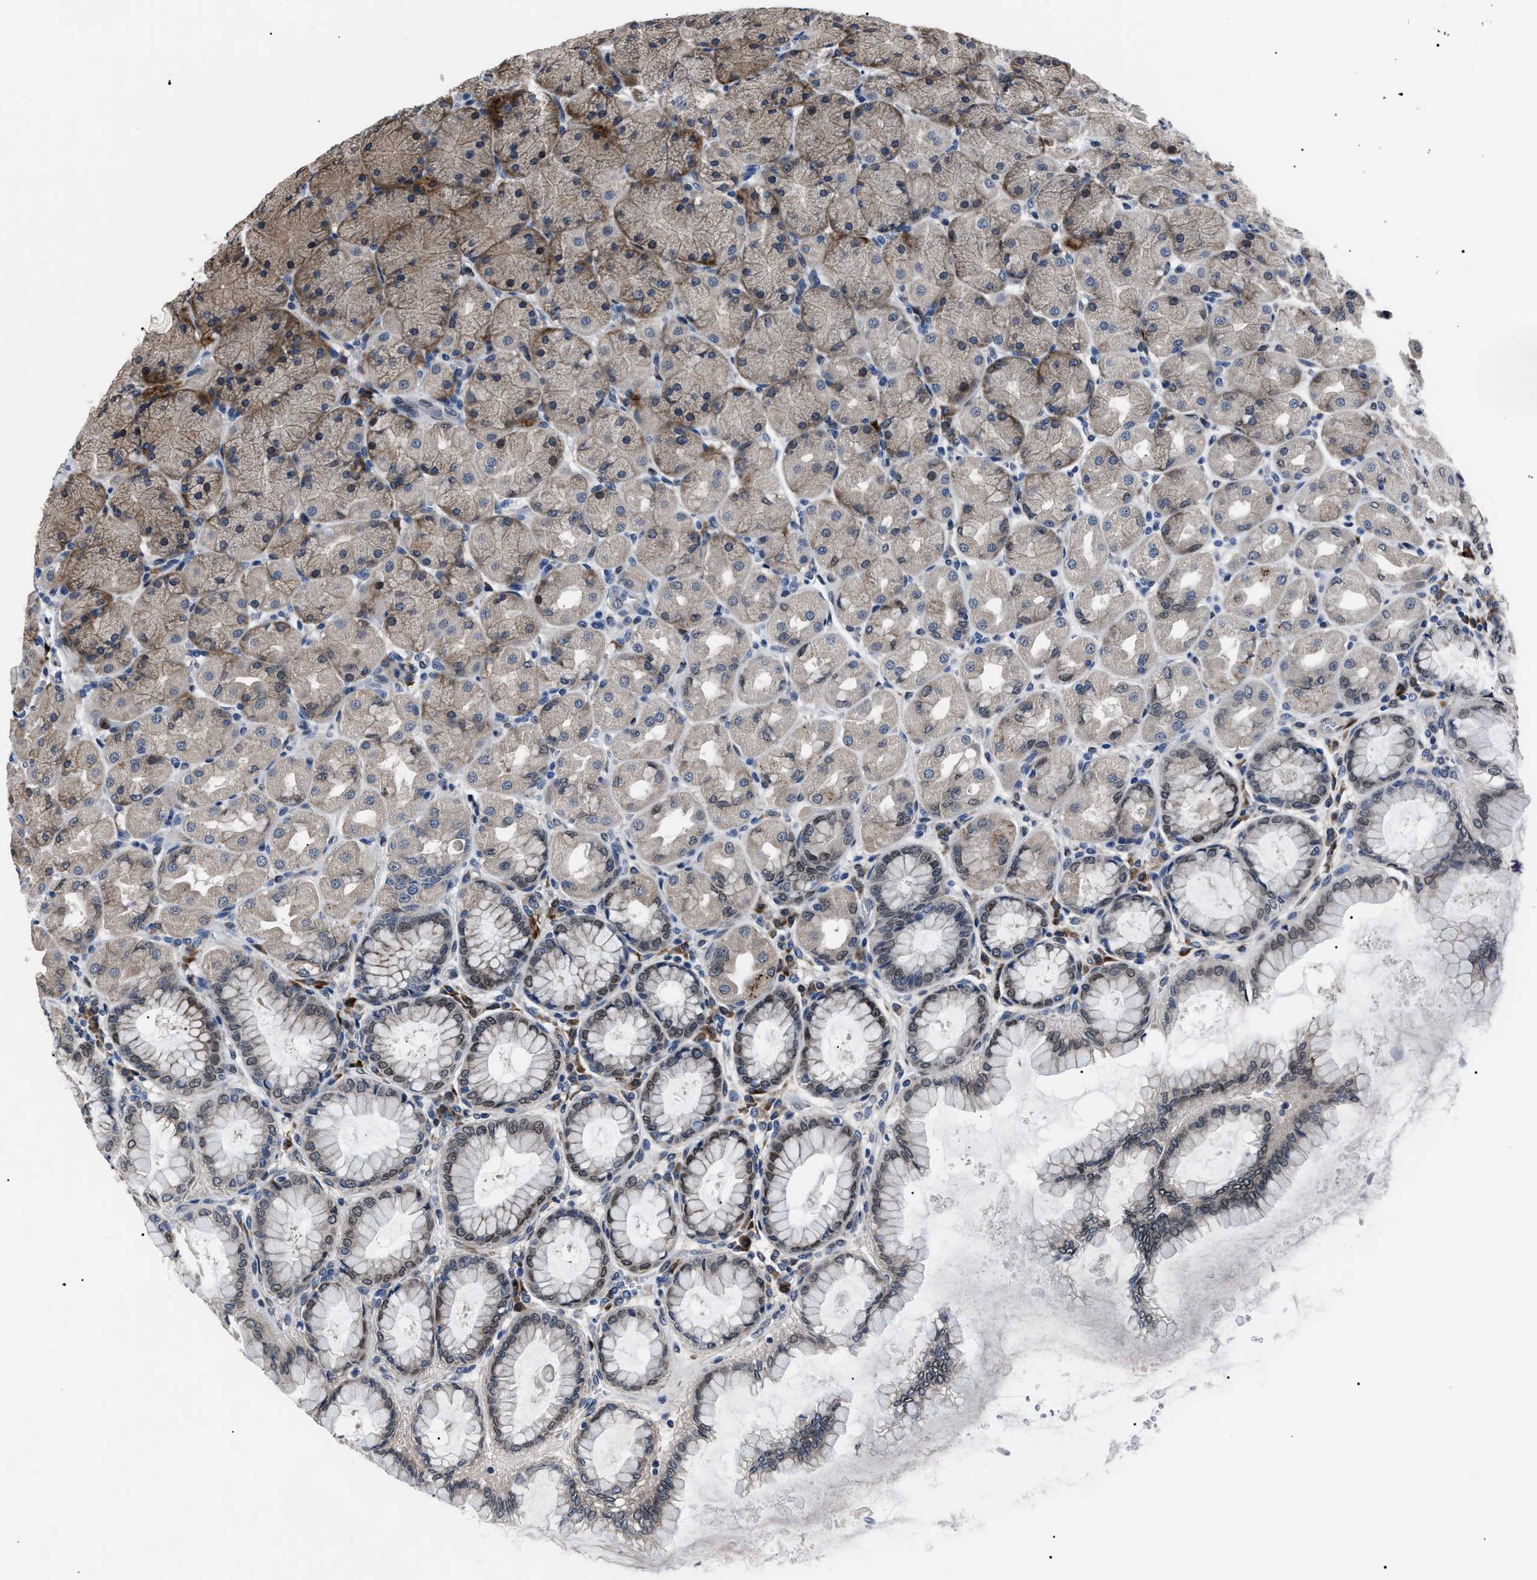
{"staining": {"intensity": "moderate", "quantity": ">75%", "location": "cytoplasmic/membranous"}, "tissue": "stomach", "cell_type": "Glandular cells", "image_type": "normal", "snomed": [{"axis": "morphology", "description": "Normal tissue, NOS"}, {"axis": "topography", "description": "Stomach, upper"}], "caption": "Brown immunohistochemical staining in normal stomach reveals moderate cytoplasmic/membranous positivity in about >75% of glandular cells.", "gene": "LRRC14", "patient": {"sex": "female", "age": 56}}